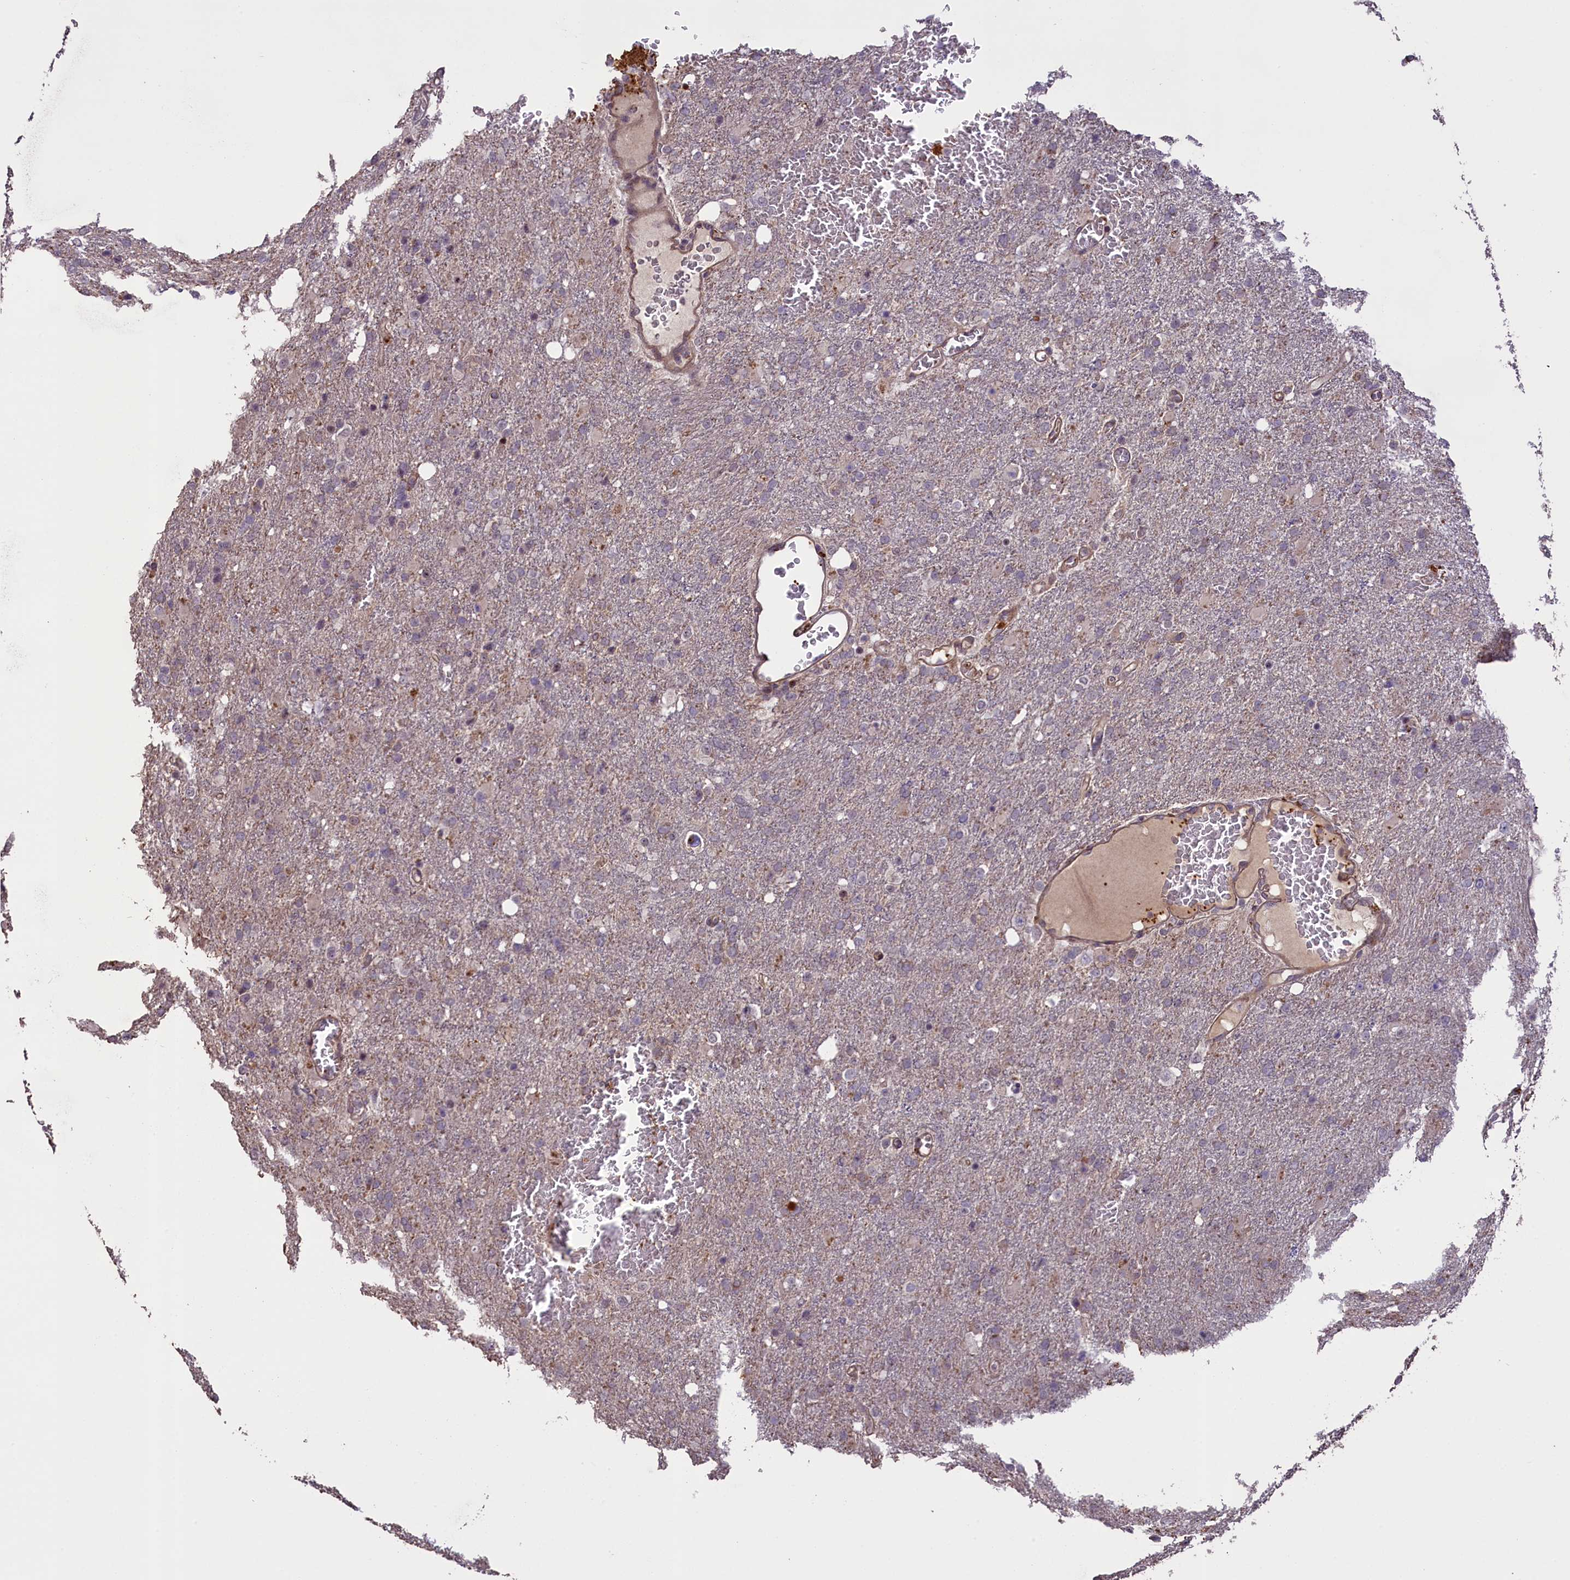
{"staining": {"intensity": "negative", "quantity": "none", "location": "none"}, "tissue": "glioma", "cell_type": "Tumor cells", "image_type": "cancer", "snomed": [{"axis": "morphology", "description": "Glioma, malignant, High grade"}, {"axis": "topography", "description": "Brain"}], "caption": "DAB (3,3'-diaminobenzidine) immunohistochemical staining of glioma exhibits no significant positivity in tumor cells.", "gene": "FUZ", "patient": {"sex": "female", "age": 74}}